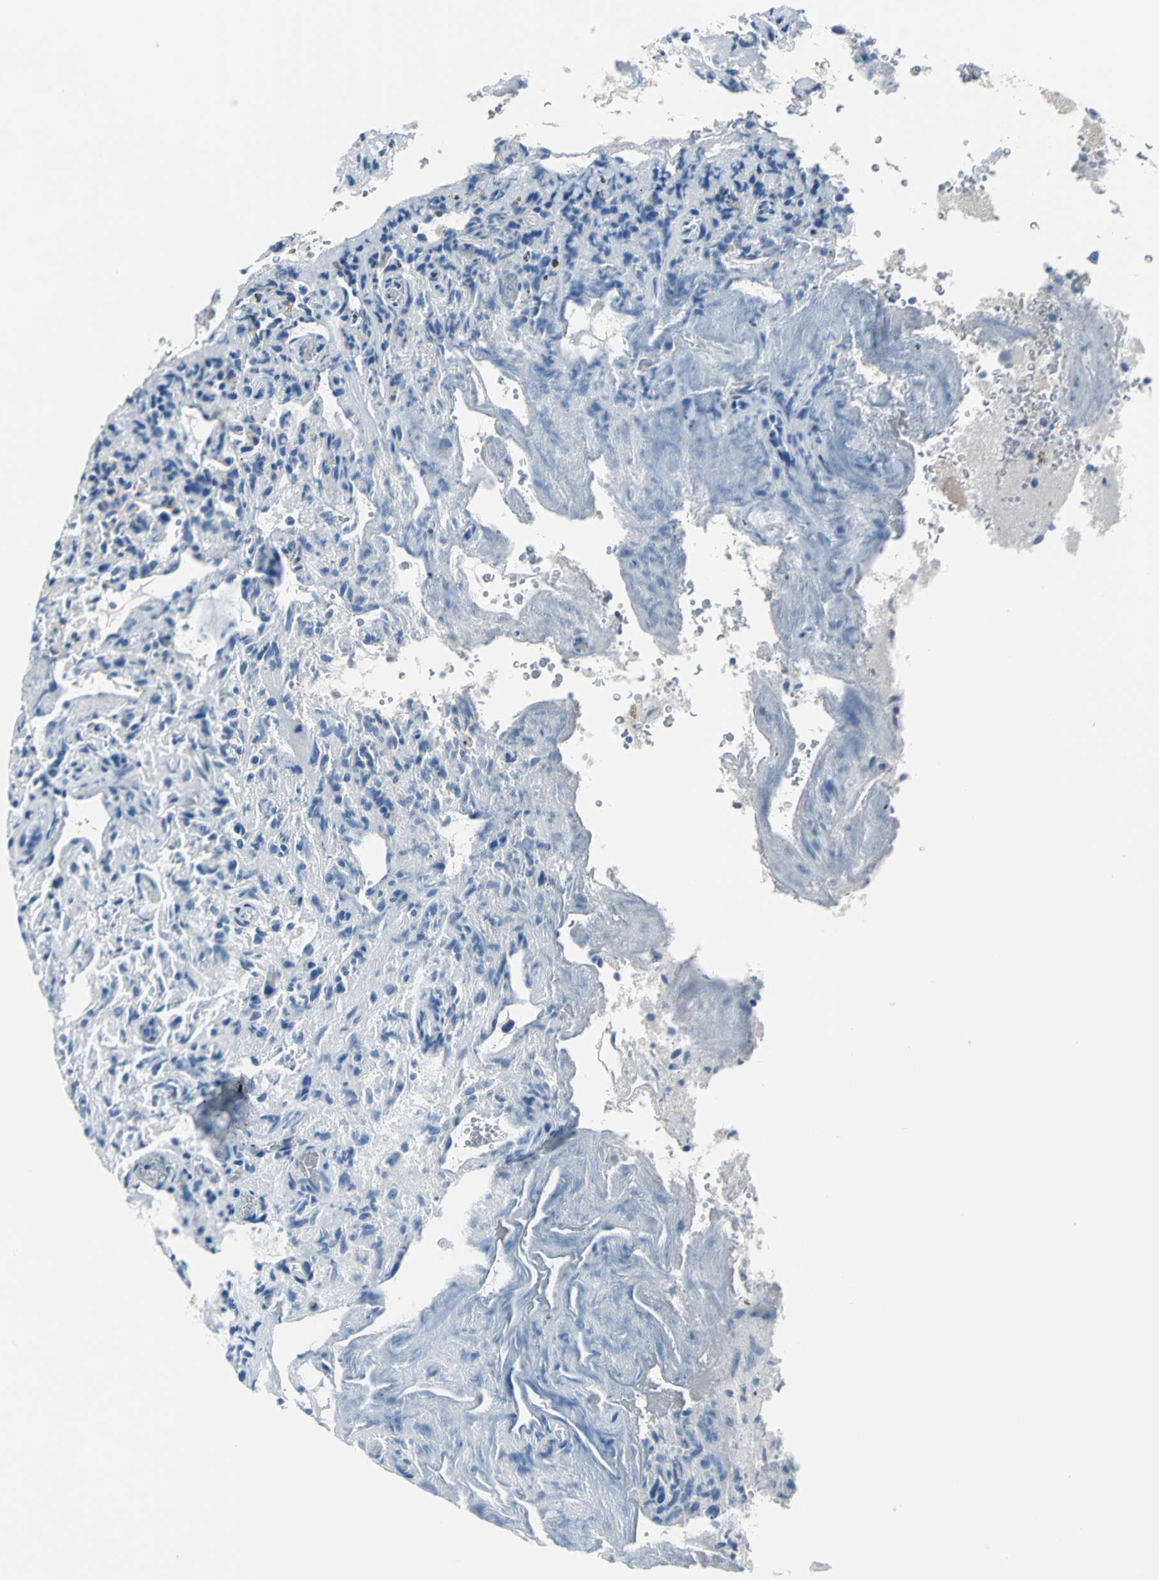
{"staining": {"intensity": "negative", "quantity": "none", "location": "none"}, "tissue": "glioma", "cell_type": "Tumor cells", "image_type": "cancer", "snomed": [{"axis": "morphology", "description": "Normal tissue, NOS"}, {"axis": "morphology", "description": "Glioma, malignant, High grade"}, {"axis": "topography", "description": "Cerebral cortex"}], "caption": "The image shows no staining of tumor cells in glioma.", "gene": "ZNF415", "patient": {"sex": "male", "age": 75}}